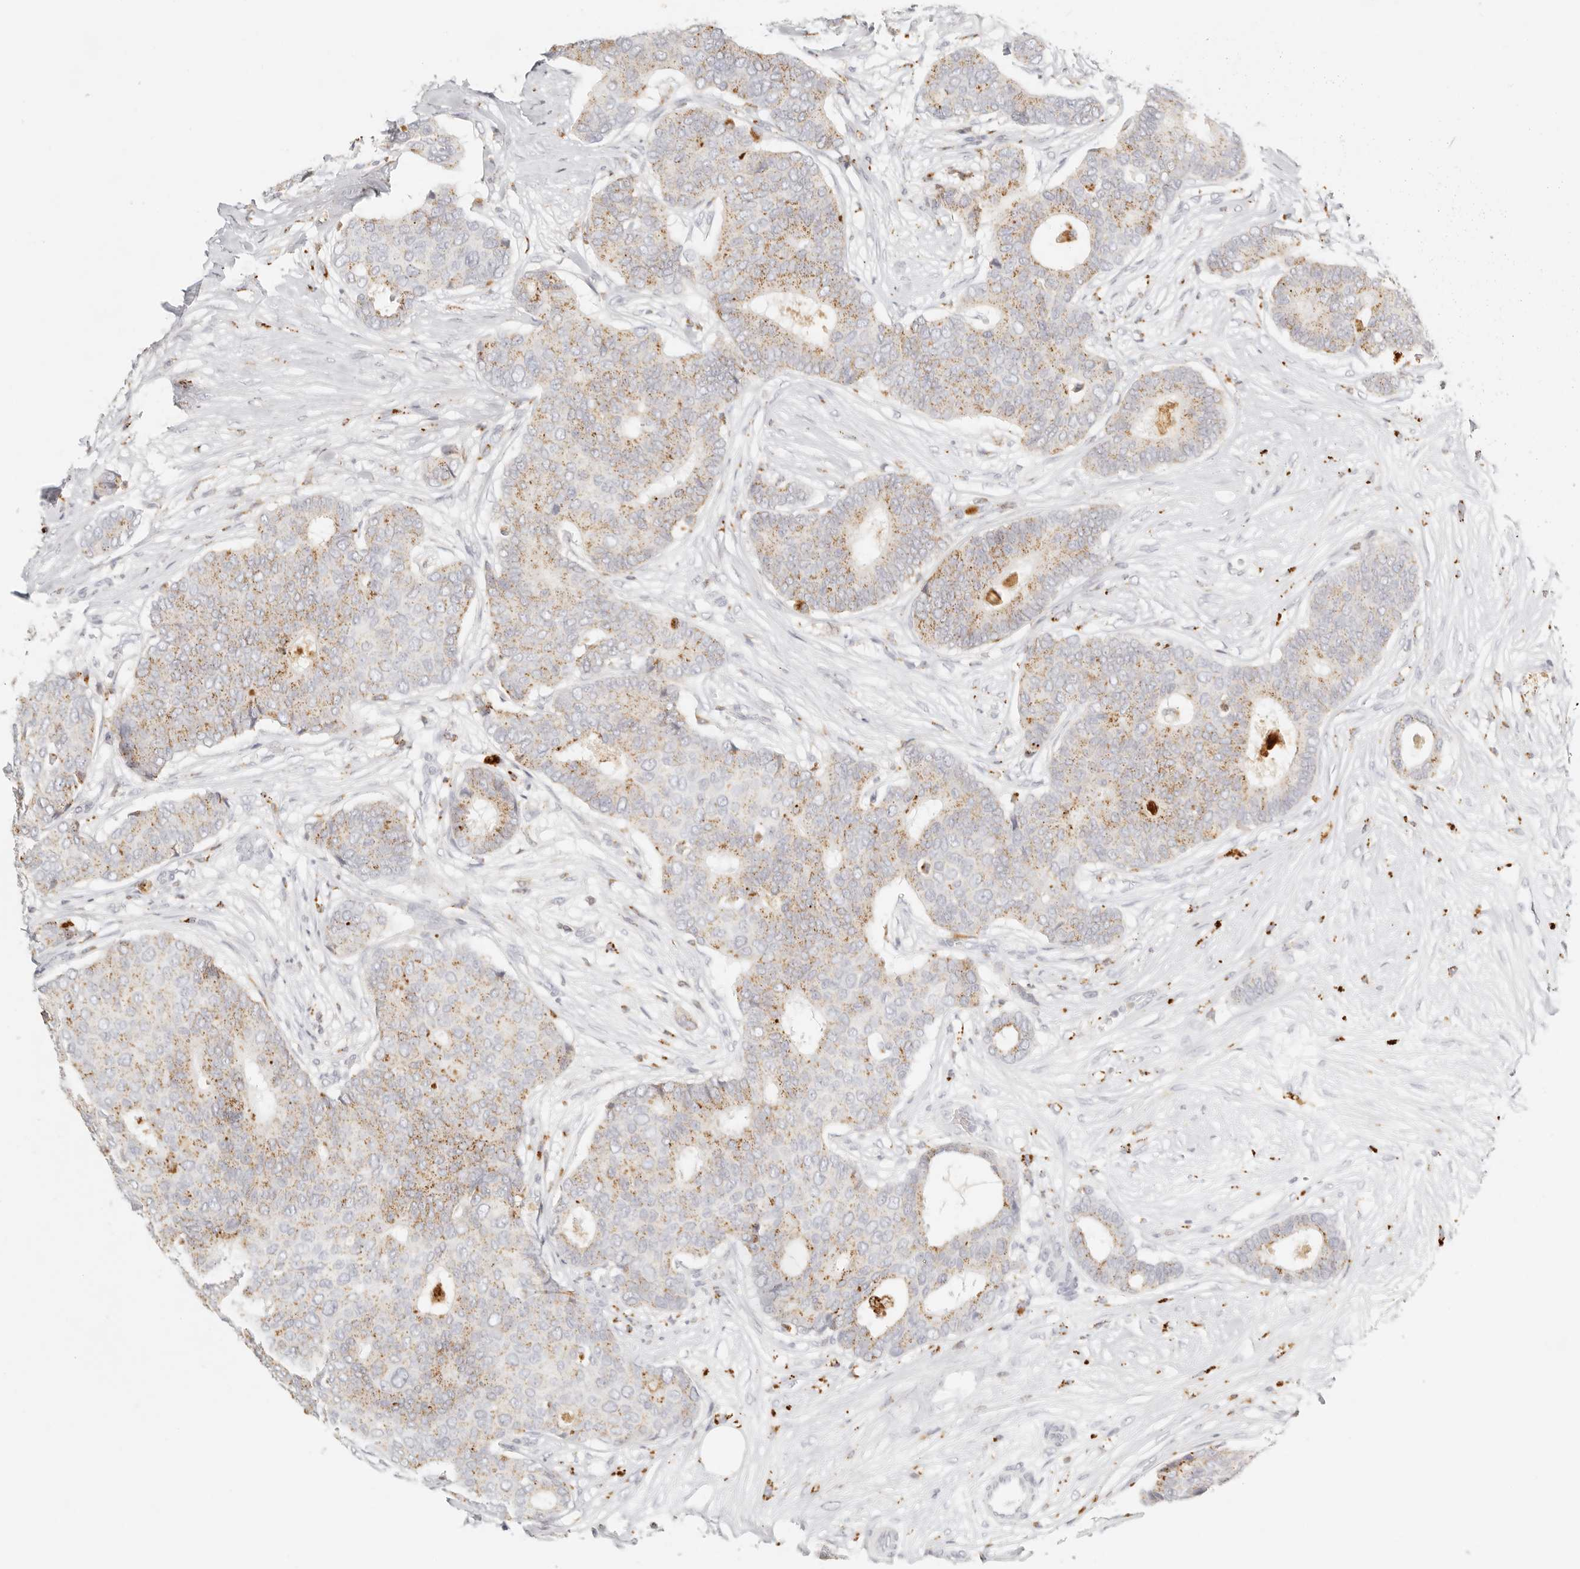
{"staining": {"intensity": "moderate", "quantity": "25%-75%", "location": "cytoplasmic/membranous"}, "tissue": "breast cancer", "cell_type": "Tumor cells", "image_type": "cancer", "snomed": [{"axis": "morphology", "description": "Duct carcinoma"}, {"axis": "topography", "description": "Breast"}], "caption": "This micrograph shows immunohistochemistry staining of breast cancer, with medium moderate cytoplasmic/membranous positivity in approximately 25%-75% of tumor cells.", "gene": "RNASET2", "patient": {"sex": "female", "age": 75}}